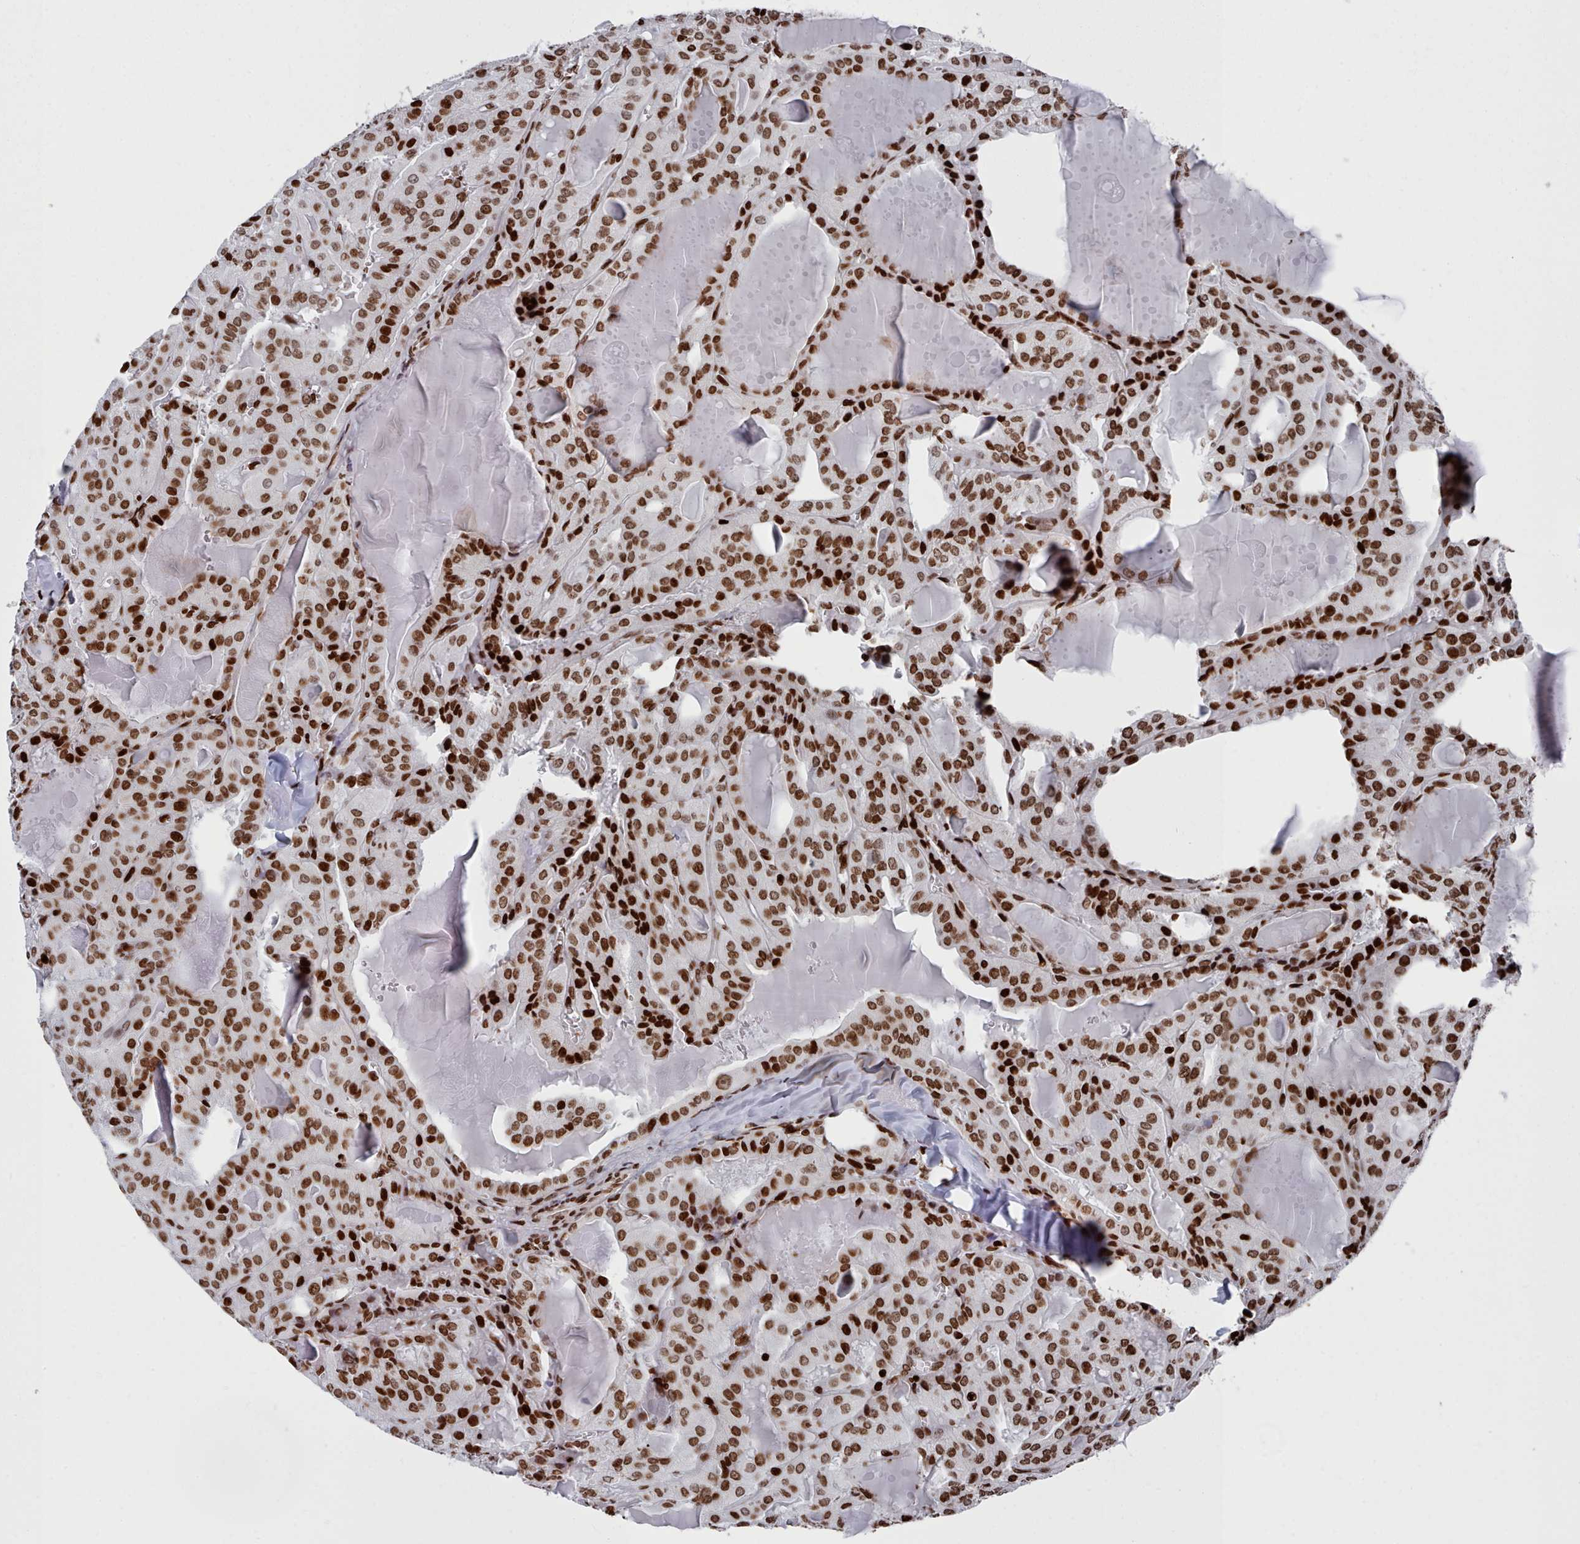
{"staining": {"intensity": "strong", "quantity": ">75%", "location": "nuclear"}, "tissue": "thyroid cancer", "cell_type": "Tumor cells", "image_type": "cancer", "snomed": [{"axis": "morphology", "description": "Papillary adenocarcinoma, NOS"}, {"axis": "topography", "description": "Thyroid gland"}], "caption": "The photomicrograph exhibits immunohistochemical staining of thyroid cancer. There is strong nuclear positivity is present in about >75% of tumor cells.", "gene": "PCDHB12", "patient": {"sex": "male", "age": 52}}